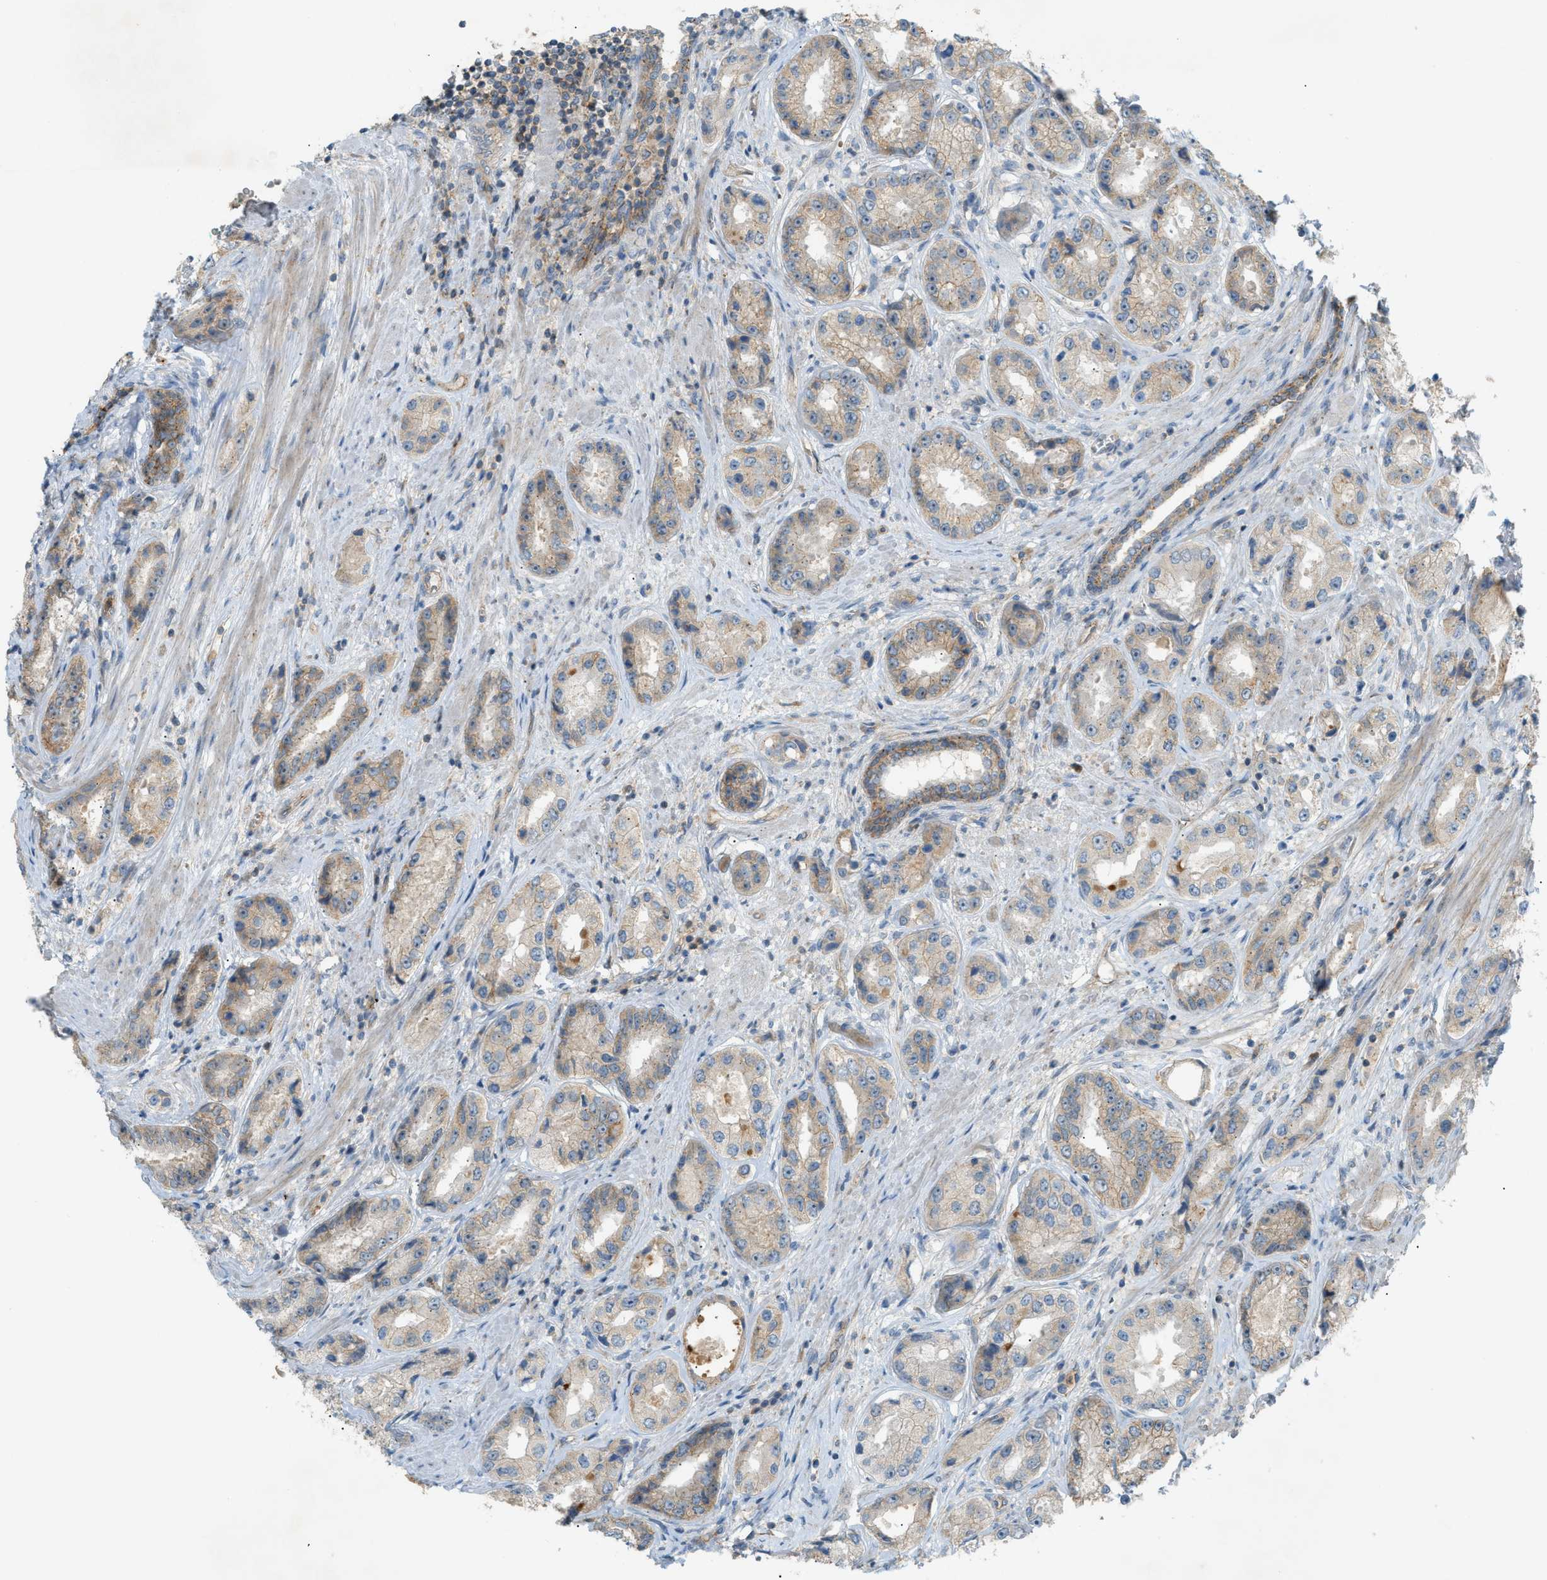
{"staining": {"intensity": "moderate", "quantity": "<25%", "location": "cytoplasmic/membranous"}, "tissue": "prostate cancer", "cell_type": "Tumor cells", "image_type": "cancer", "snomed": [{"axis": "morphology", "description": "Adenocarcinoma, High grade"}, {"axis": "topography", "description": "Prostate"}], "caption": "Prostate high-grade adenocarcinoma stained with DAB IHC exhibits low levels of moderate cytoplasmic/membranous expression in about <25% of tumor cells. Immunohistochemistry stains the protein in brown and the nuclei are stained blue.", "gene": "GRK6", "patient": {"sex": "male", "age": 61}}